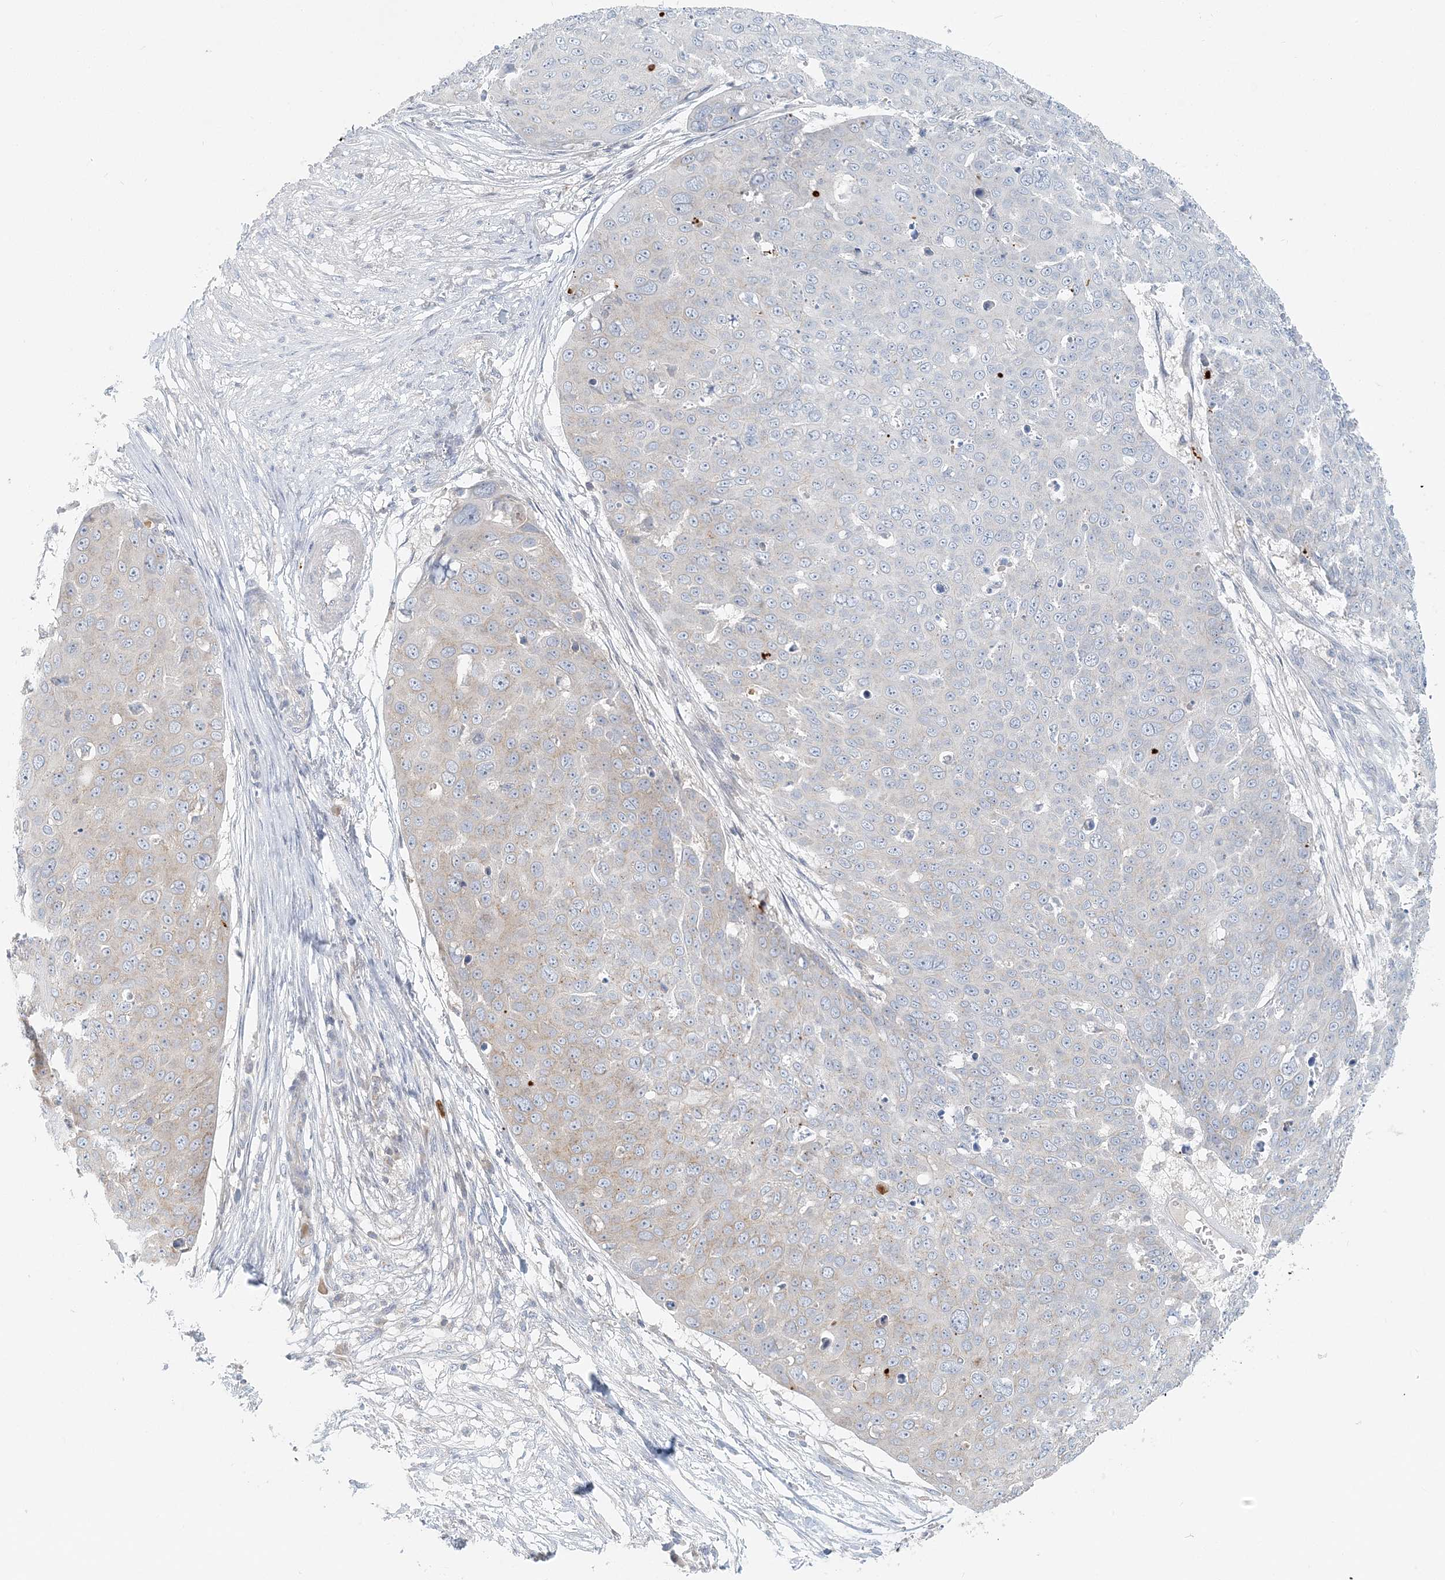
{"staining": {"intensity": "negative", "quantity": "none", "location": "none"}, "tissue": "skin cancer", "cell_type": "Tumor cells", "image_type": "cancer", "snomed": [{"axis": "morphology", "description": "Squamous cell carcinoma, NOS"}, {"axis": "topography", "description": "Skin"}], "caption": "IHC micrograph of human skin squamous cell carcinoma stained for a protein (brown), which reveals no staining in tumor cells. Nuclei are stained in blue.", "gene": "NAA11", "patient": {"sex": "male", "age": 71}}